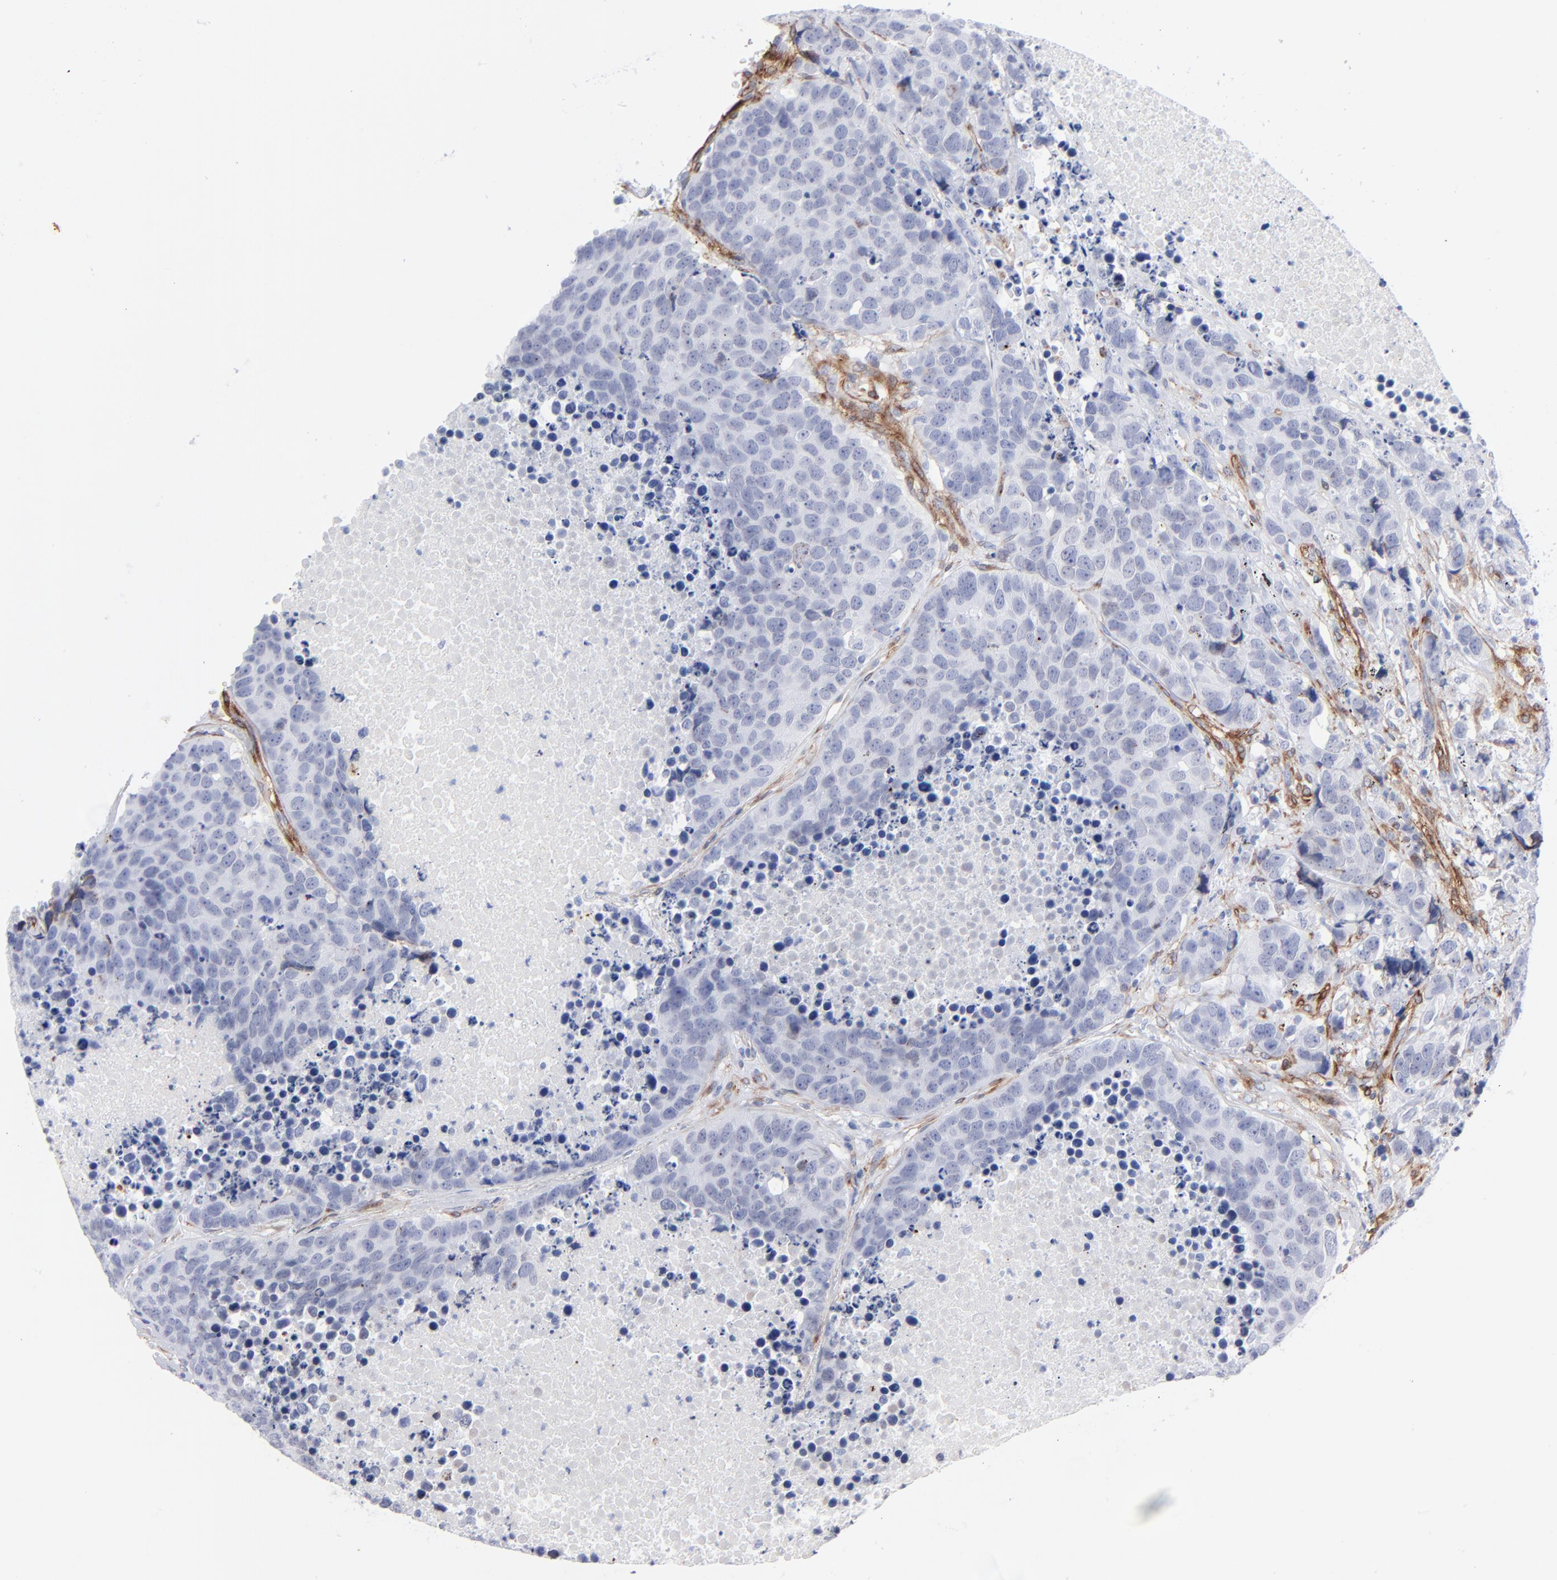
{"staining": {"intensity": "negative", "quantity": "none", "location": "none"}, "tissue": "carcinoid", "cell_type": "Tumor cells", "image_type": "cancer", "snomed": [{"axis": "morphology", "description": "Carcinoid, malignant, NOS"}, {"axis": "topography", "description": "Lung"}], "caption": "Tumor cells show no significant protein staining in carcinoid (malignant).", "gene": "PDGFRB", "patient": {"sex": "male", "age": 60}}